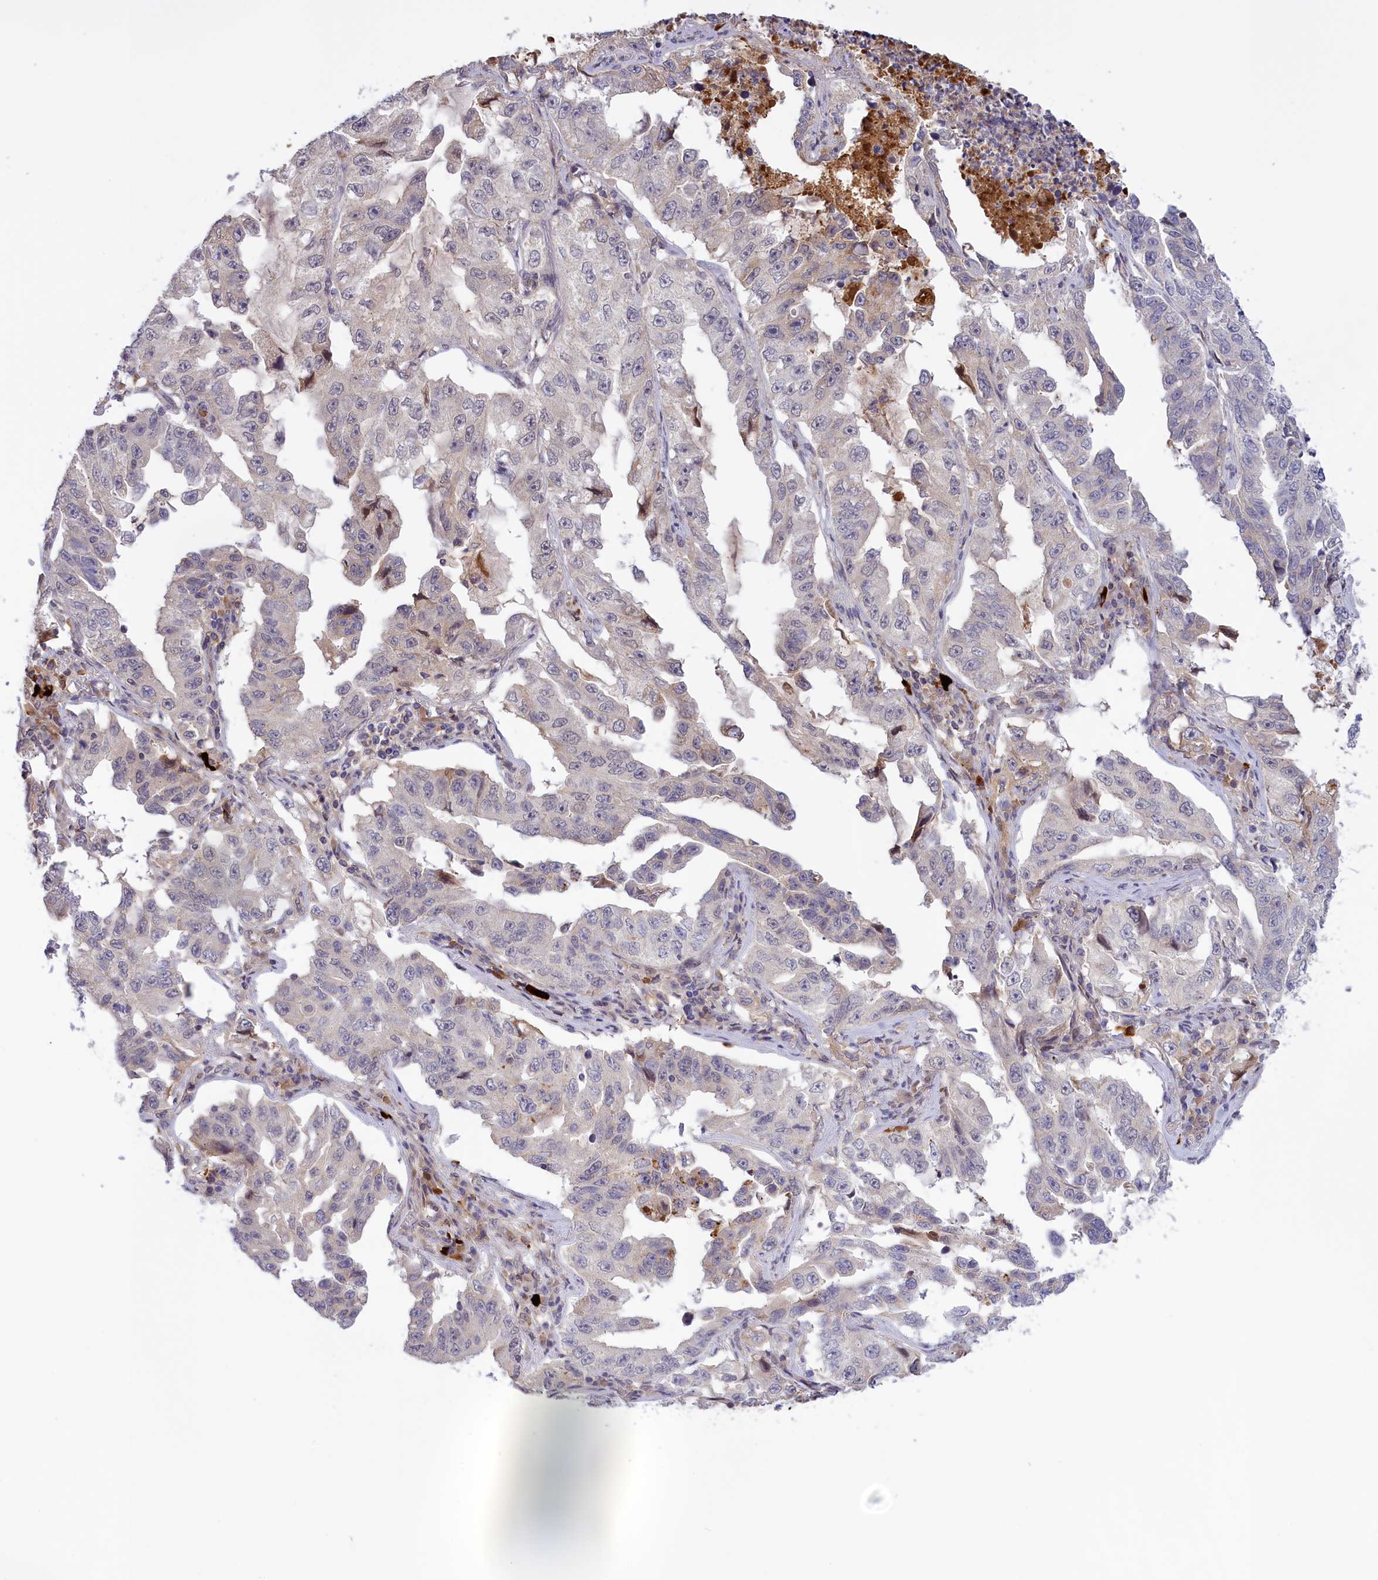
{"staining": {"intensity": "negative", "quantity": "none", "location": "none"}, "tissue": "lung cancer", "cell_type": "Tumor cells", "image_type": "cancer", "snomed": [{"axis": "morphology", "description": "Adenocarcinoma, NOS"}, {"axis": "topography", "description": "Lung"}], "caption": "DAB (3,3'-diaminobenzidine) immunohistochemical staining of lung adenocarcinoma reveals no significant expression in tumor cells. The staining was performed using DAB to visualize the protein expression in brown, while the nuclei were stained in blue with hematoxylin (Magnification: 20x).", "gene": "RRAD", "patient": {"sex": "female", "age": 51}}